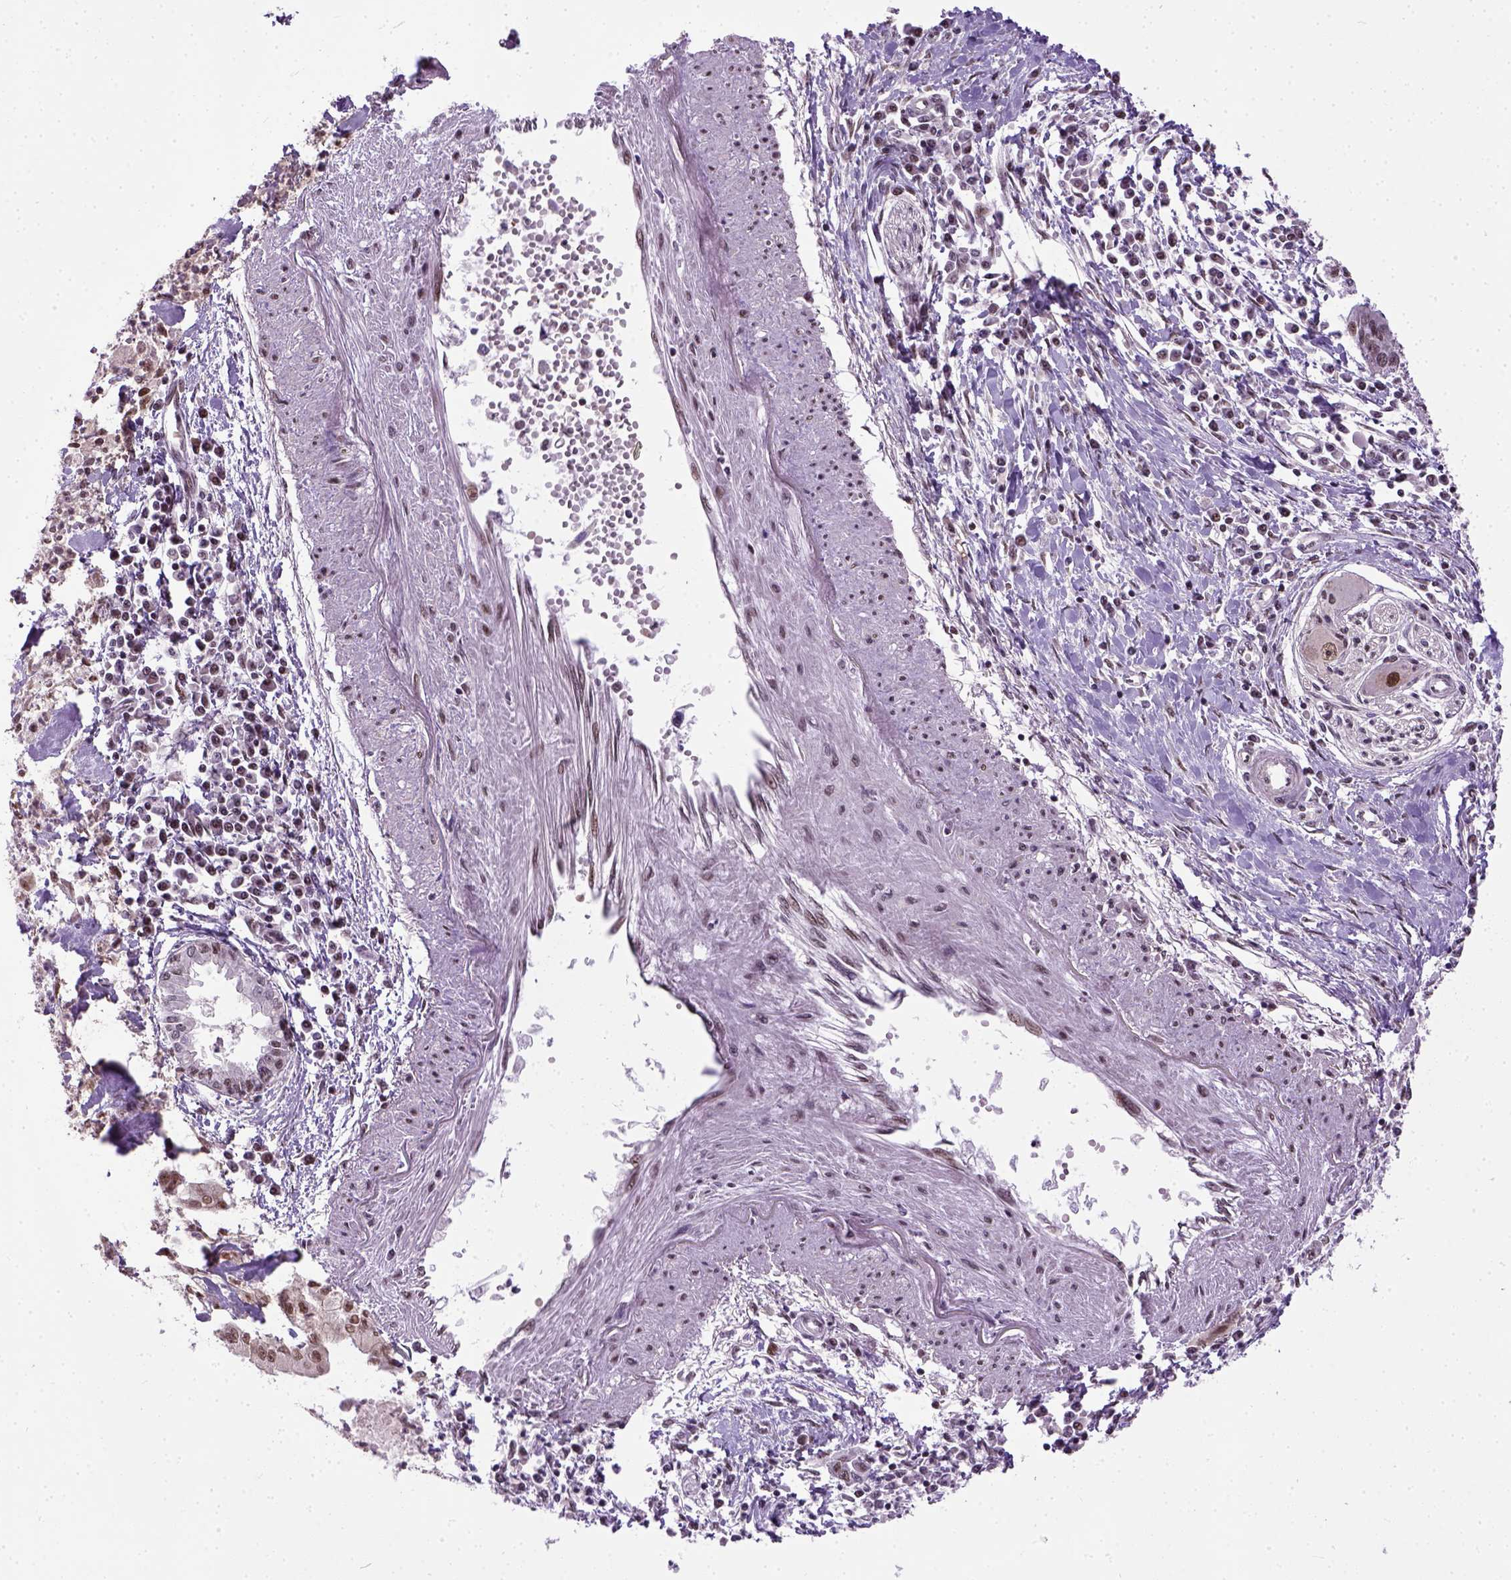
{"staining": {"intensity": "strong", "quantity": ">75%", "location": "nuclear"}, "tissue": "pancreatic cancer", "cell_type": "Tumor cells", "image_type": "cancer", "snomed": [{"axis": "morphology", "description": "Adenocarcinoma, NOS"}, {"axis": "topography", "description": "Pancreas"}], "caption": "Pancreatic cancer (adenocarcinoma) tissue demonstrates strong nuclear expression in approximately >75% of tumor cells, visualized by immunohistochemistry. The staining was performed using DAB (3,3'-diaminobenzidine), with brown indicating positive protein expression. Nuclei are stained blue with hematoxylin.", "gene": "UBA3", "patient": {"sex": "male", "age": 72}}